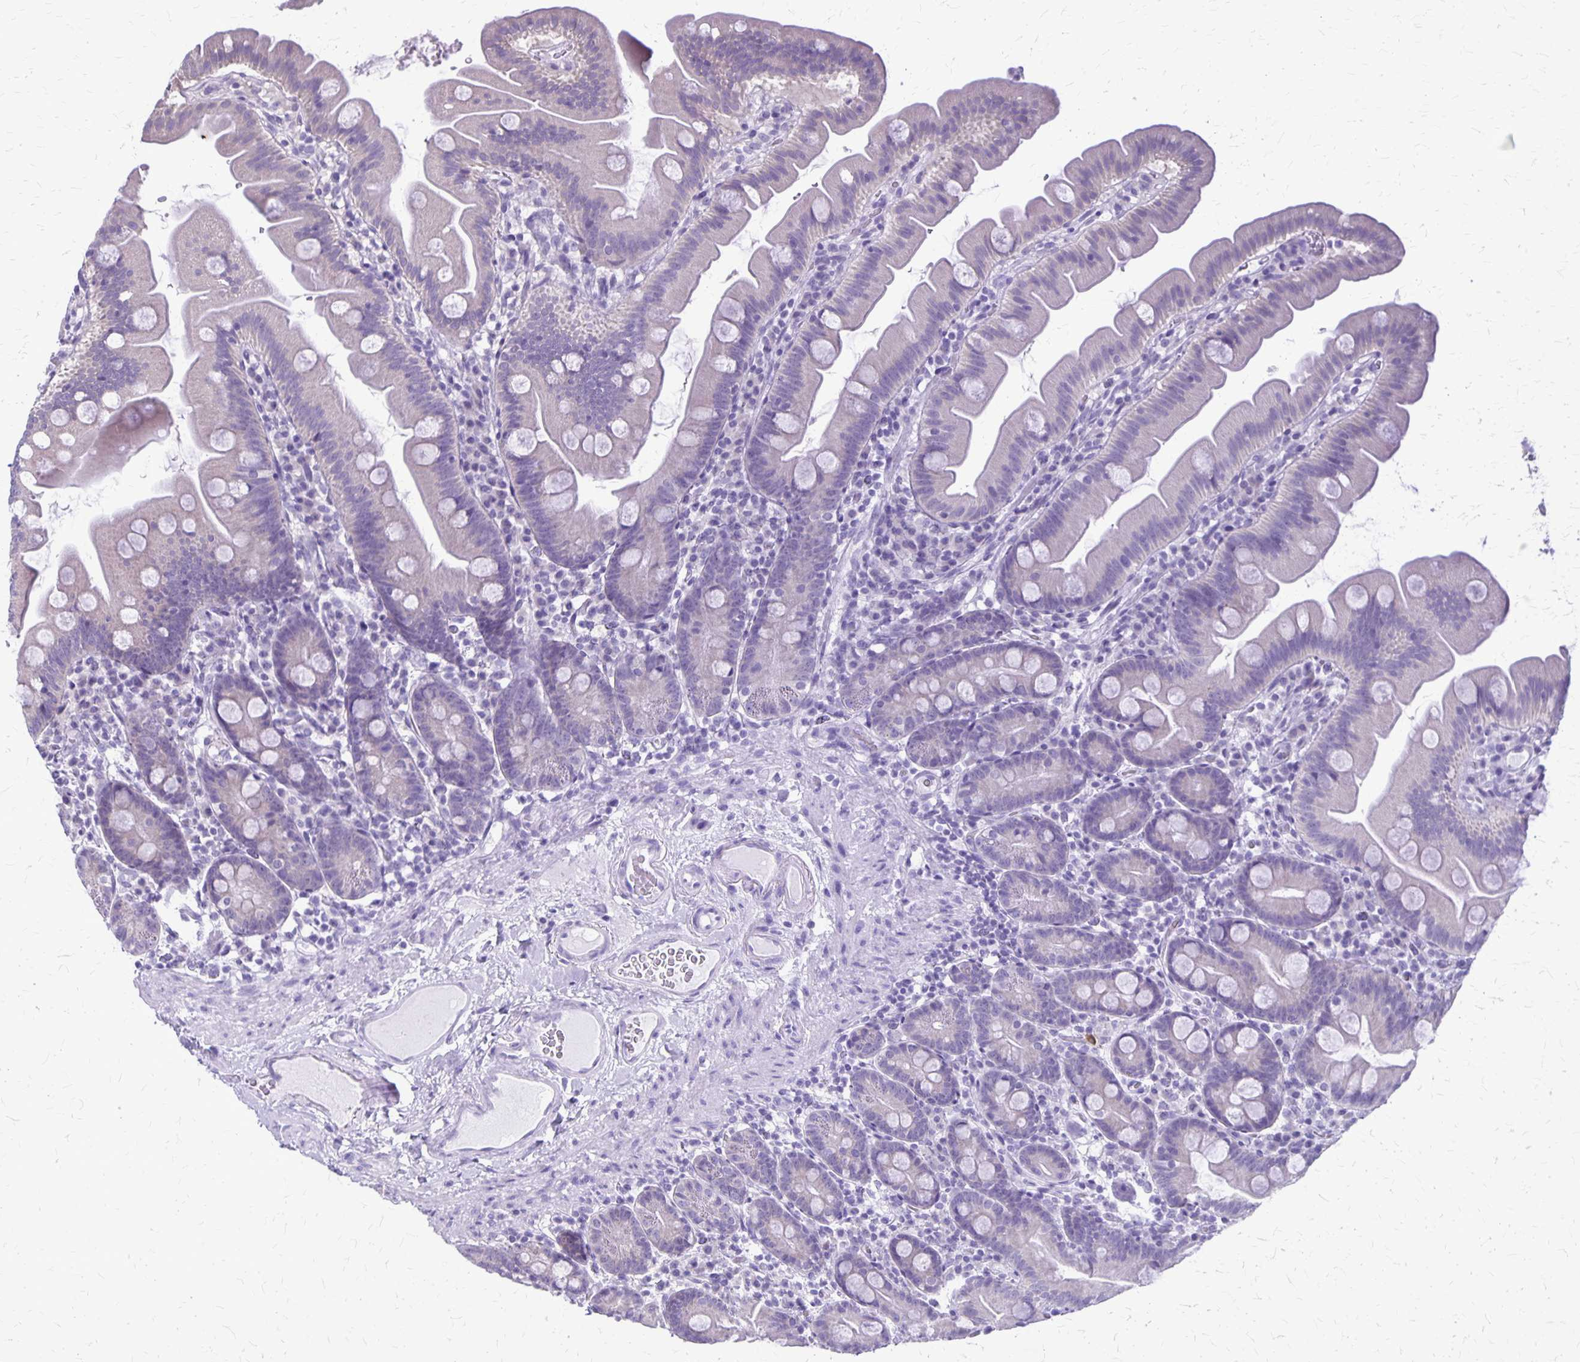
{"staining": {"intensity": "negative", "quantity": "none", "location": "none"}, "tissue": "small intestine", "cell_type": "Glandular cells", "image_type": "normal", "snomed": [{"axis": "morphology", "description": "Normal tissue, NOS"}, {"axis": "topography", "description": "Small intestine"}], "caption": "Human small intestine stained for a protein using immunohistochemistry reveals no positivity in glandular cells.", "gene": "PLXNB3", "patient": {"sex": "female", "age": 68}}